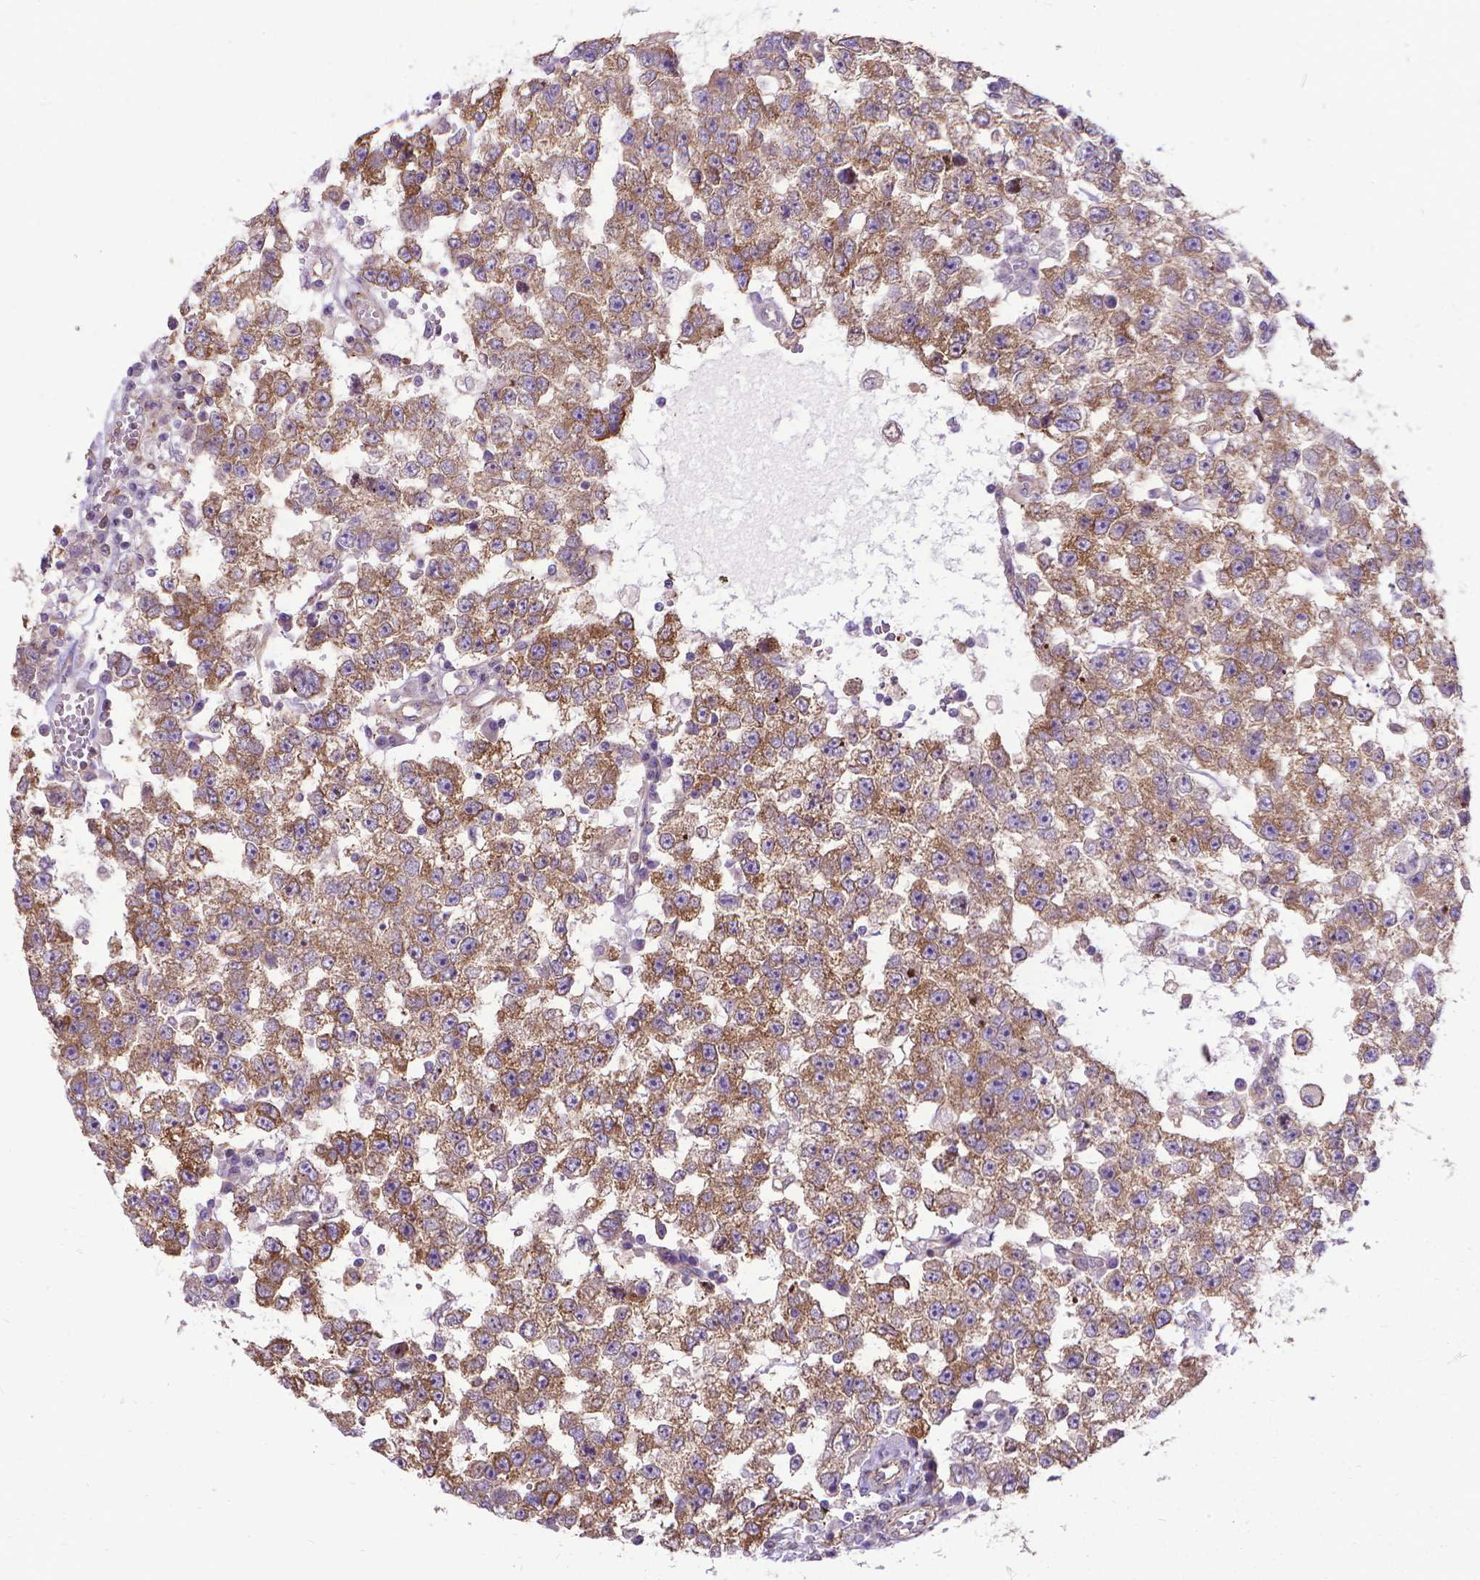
{"staining": {"intensity": "moderate", "quantity": "25%-75%", "location": "cytoplasmic/membranous"}, "tissue": "testis cancer", "cell_type": "Tumor cells", "image_type": "cancer", "snomed": [{"axis": "morphology", "description": "Seminoma, NOS"}, {"axis": "topography", "description": "Testis"}], "caption": "This photomicrograph displays immunohistochemistry (IHC) staining of human testis cancer, with medium moderate cytoplasmic/membranous positivity in about 25%-75% of tumor cells.", "gene": "CFAP299", "patient": {"sex": "male", "age": 34}}